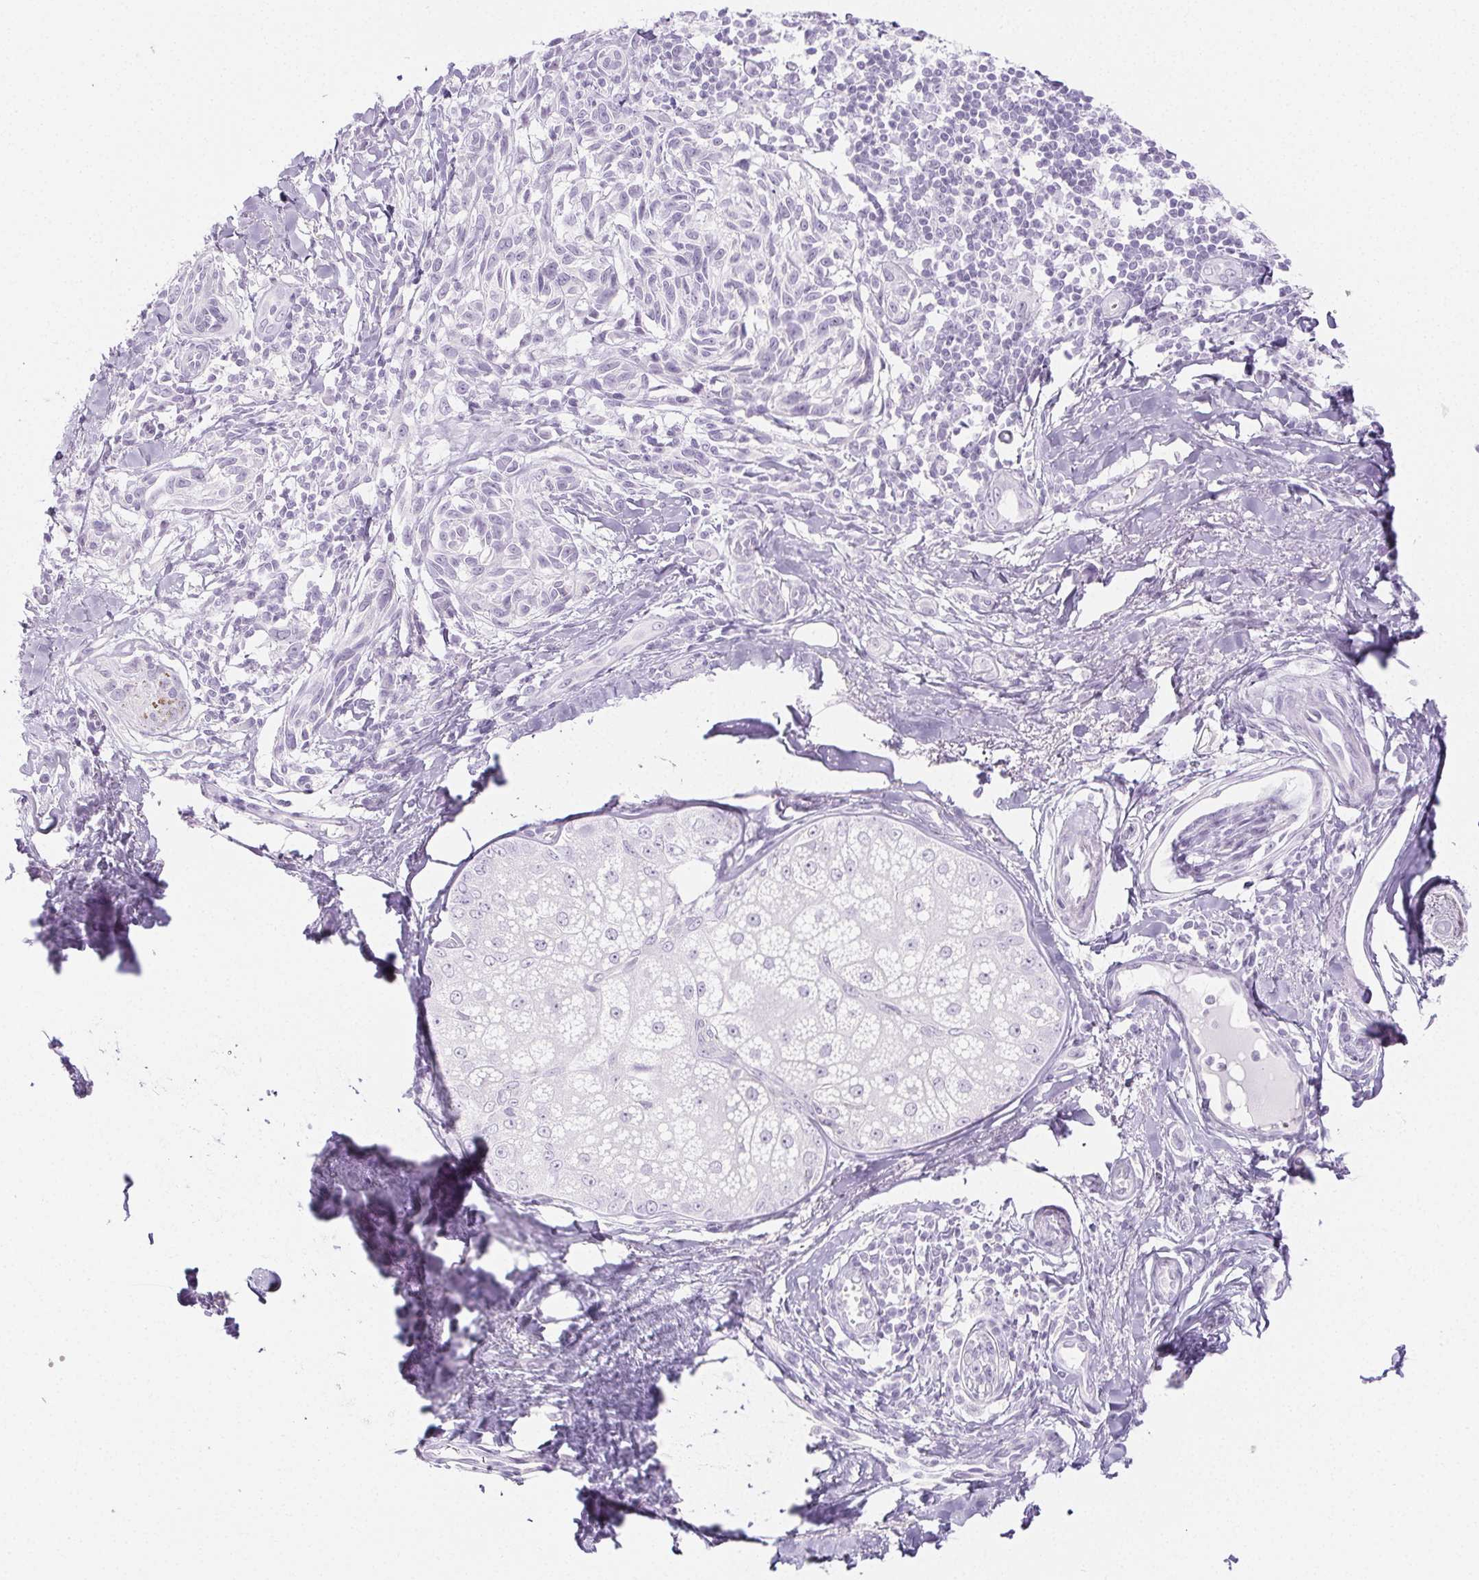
{"staining": {"intensity": "negative", "quantity": "none", "location": "none"}, "tissue": "melanoma", "cell_type": "Tumor cells", "image_type": "cancer", "snomed": [{"axis": "morphology", "description": "Malignant melanoma, NOS"}, {"axis": "topography", "description": "Skin"}], "caption": "This is a photomicrograph of immunohistochemistry (IHC) staining of malignant melanoma, which shows no expression in tumor cells. The staining was performed using DAB (3,3'-diaminobenzidine) to visualize the protein expression in brown, while the nuclei were stained in blue with hematoxylin (Magnification: 20x).", "gene": "SPRR3", "patient": {"sex": "female", "age": 86}}